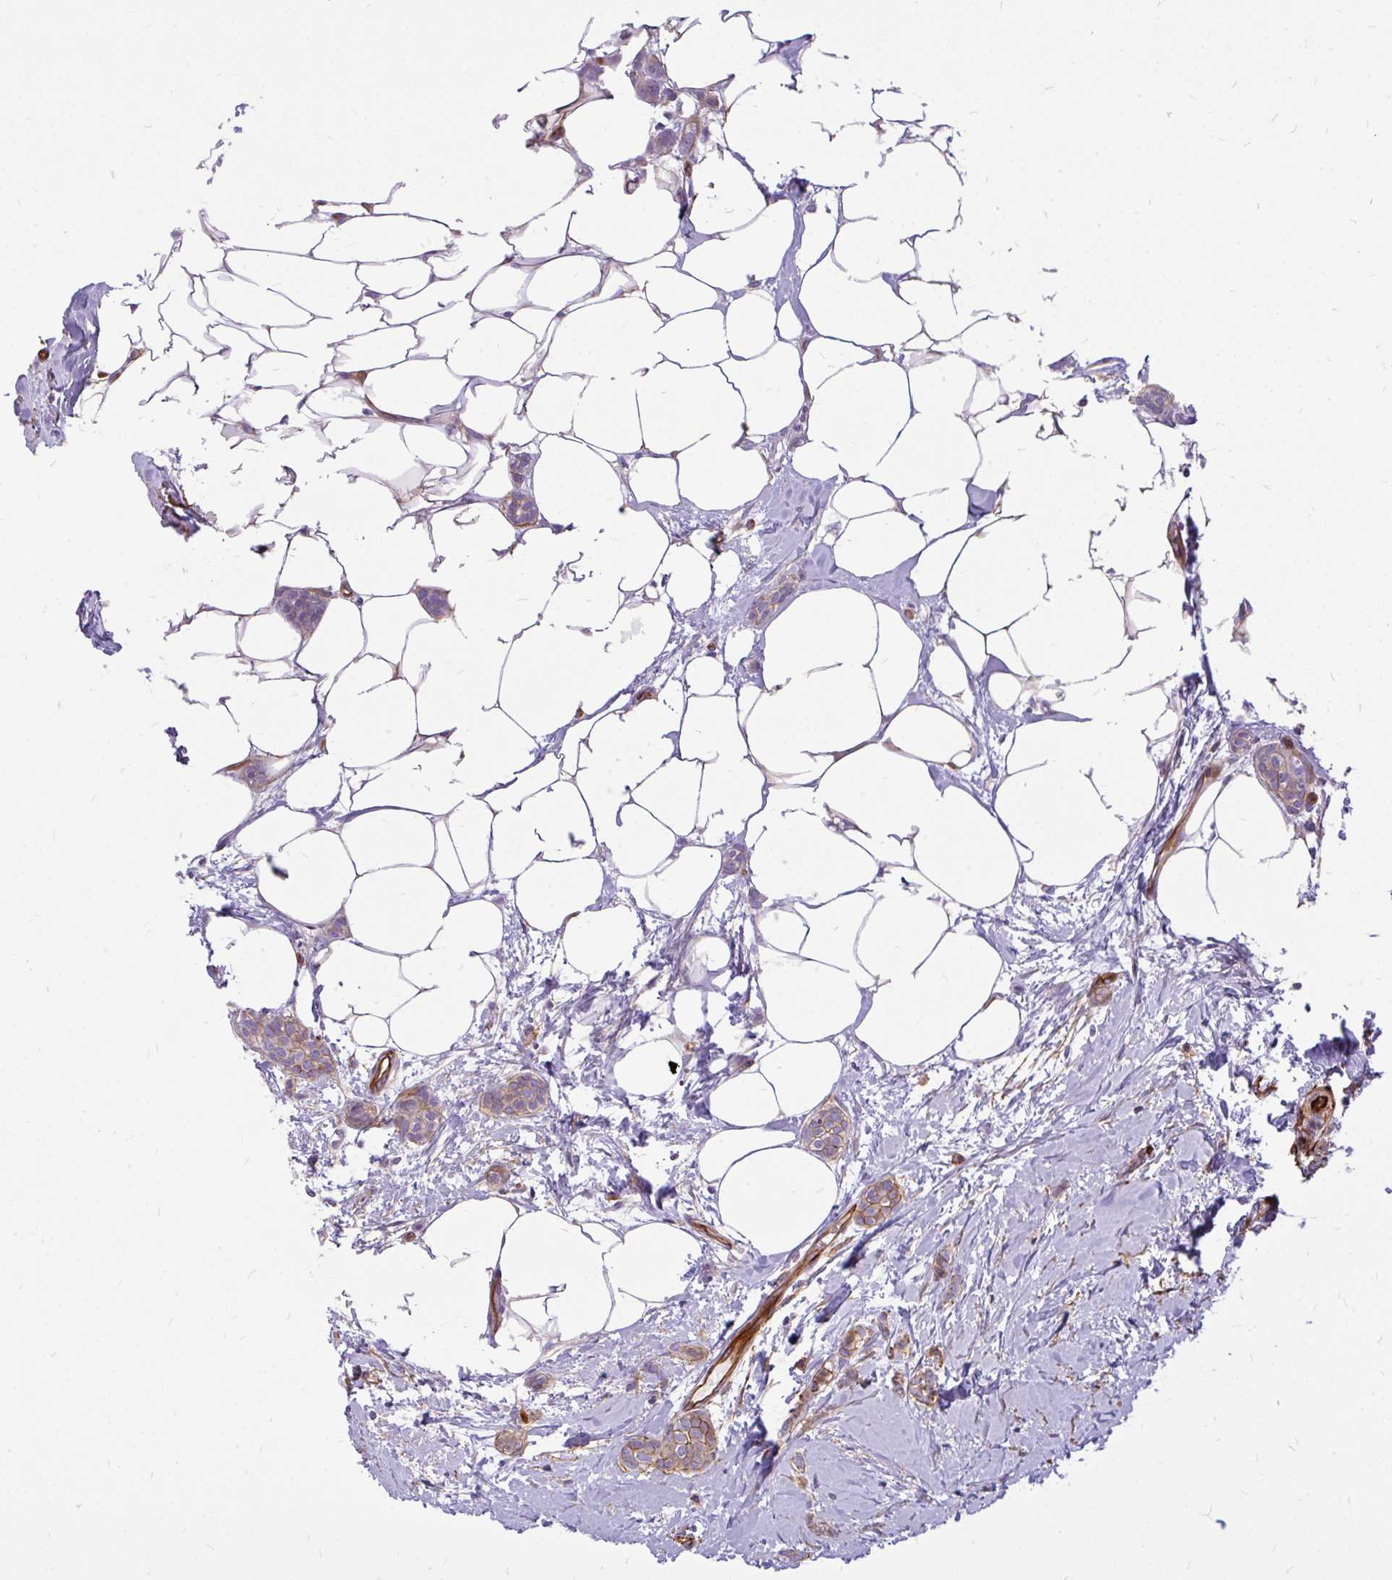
{"staining": {"intensity": "moderate", "quantity": ">75%", "location": "cytoplasmic/membranous"}, "tissue": "breast cancer", "cell_type": "Tumor cells", "image_type": "cancer", "snomed": [{"axis": "morphology", "description": "Duct carcinoma"}, {"axis": "topography", "description": "Breast"}], "caption": "DAB (3,3'-diaminobenzidine) immunohistochemical staining of breast cancer reveals moderate cytoplasmic/membranous protein positivity in about >75% of tumor cells.", "gene": "MAP1LC3B", "patient": {"sex": "female", "age": 72}}